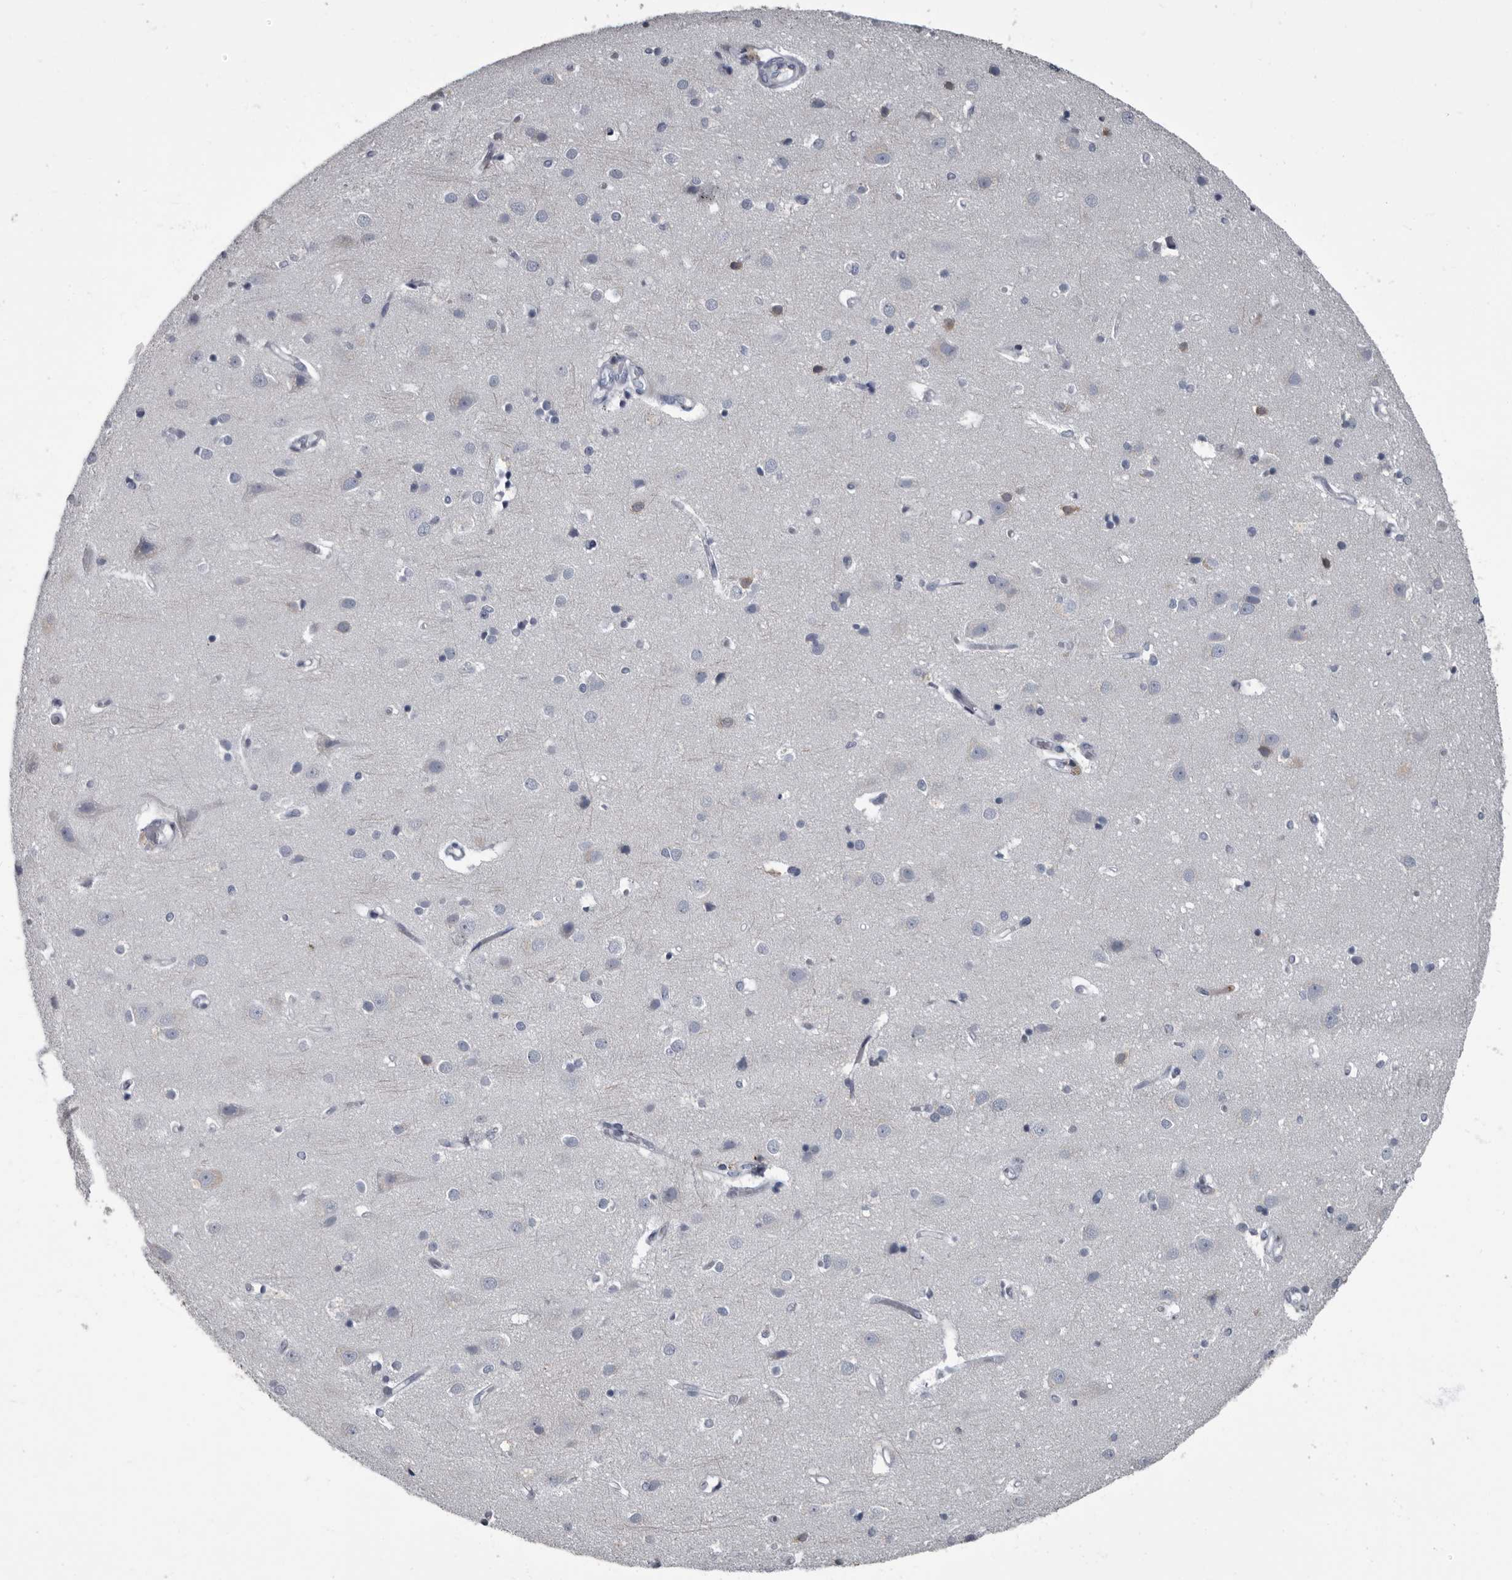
{"staining": {"intensity": "moderate", "quantity": "<25%", "location": "cytoplasmic/membranous"}, "tissue": "cerebral cortex", "cell_type": "Endothelial cells", "image_type": "normal", "snomed": [{"axis": "morphology", "description": "Normal tissue, NOS"}, {"axis": "topography", "description": "Cerebral cortex"}], "caption": "High-magnification brightfield microscopy of benign cerebral cortex stained with DAB (brown) and counterstained with hematoxylin (blue). endothelial cells exhibit moderate cytoplasmic/membranous positivity is present in approximately<25% of cells. (Stains: DAB (3,3'-diaminobenzidine) in brown, nuclei in blue, Microscopy: brightfield microscopy at high magnification).", "gene": "TPD52L1", "patient": {"sex": "male", "age": 54}}